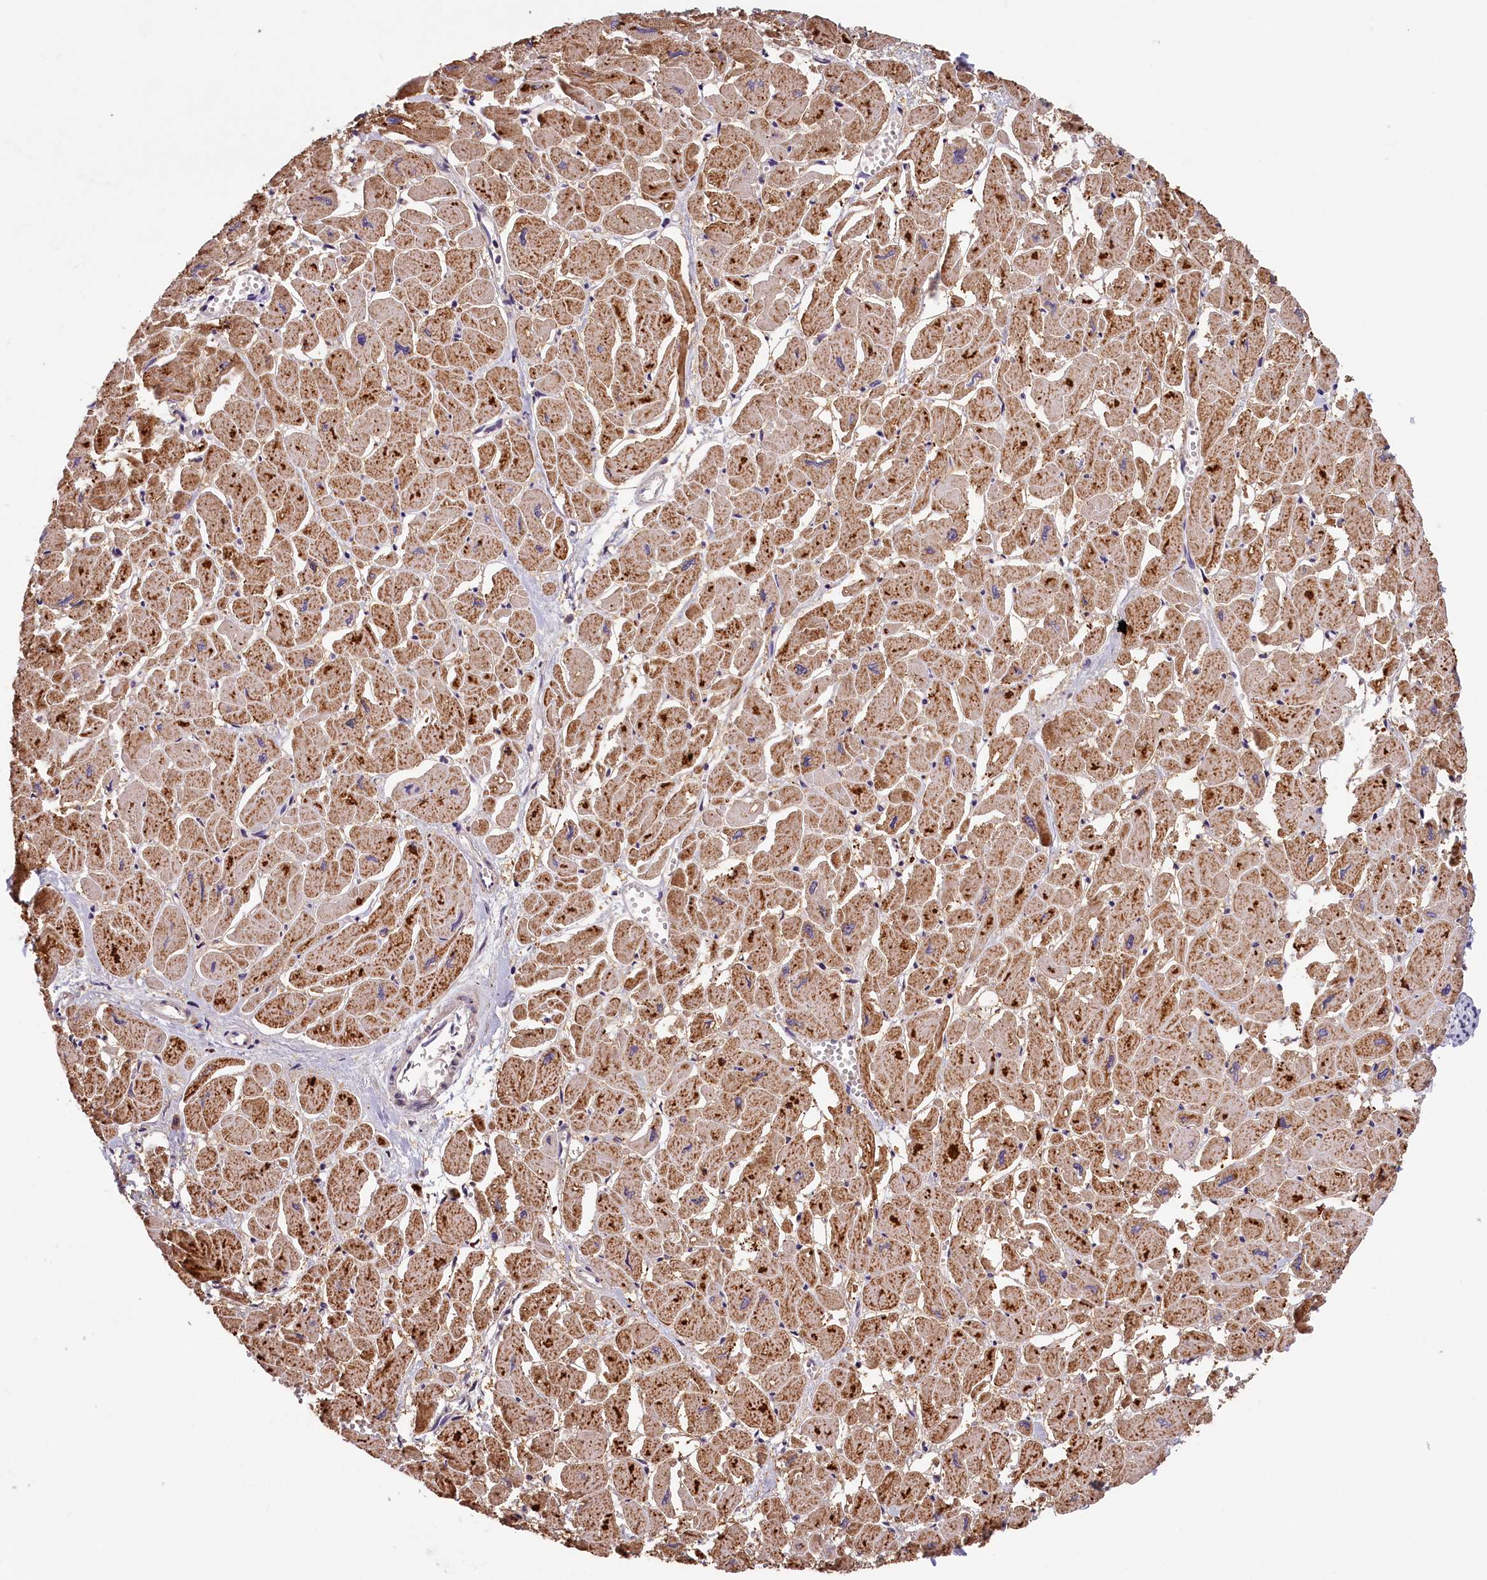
{"staining": {"intensity": "strong", "quantity": "25%-75%", "location": "cytoplasmic/membranous"}, "tissue": "heart muscle", "cell_type": "Cardiomyocytes", "image_type": "normal", "snomed": [{"axis": "morphology", "description": "Normal tissue, NOS"}, {"axis": "topography", "description": "Heart"}], "caption": "A high-resolution histopathology image shows immunohistochemistry (IHC) staining of normal heart muscle, which reveals strong cytoplasmic/membranous positivity in approximately 25%-75% of cardiomyocytes. (DAB (3,3'-diaminobenzidine) = brown stain, brightfield microscopy at high magnification).", "gene": "KCNK6", "patient": {"sex": "male", "age": 54}}